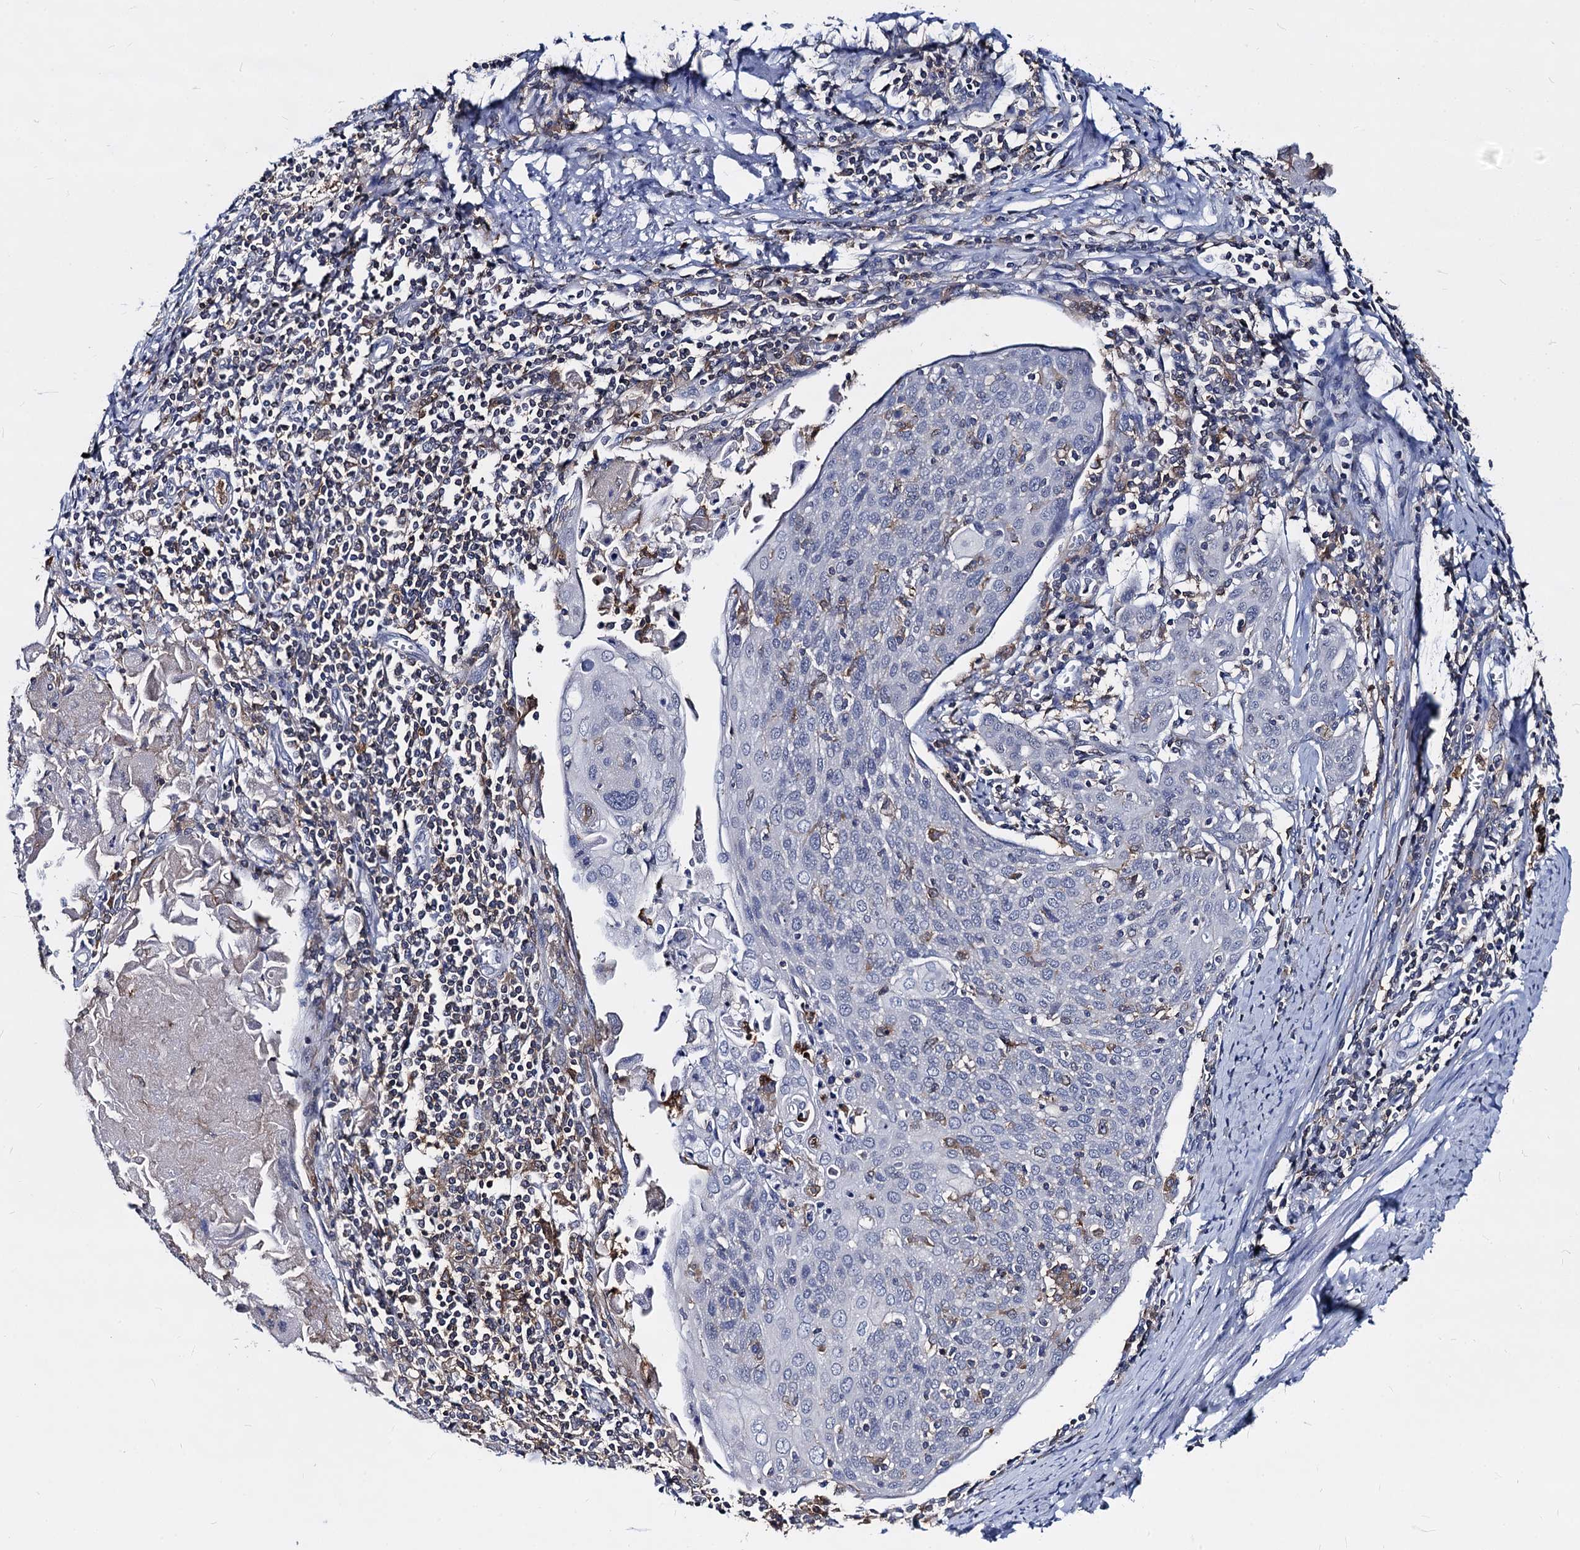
{"staining": {"intensity": "negative", "quantity": "none", "location": "none"}, "tissue": "cervical cancer", "cell_type": "Tumor cells", "image_type": "cancer", "snomed": [{"axis": "morphology", "description": "Squamous cell carcinoma, NOS"}, {"axis": "topography", "description": "Cervix"}], "caption": "Squamous cell carcinoma (cervical) stained for a protein using immunohistochemistry reveals no positivity tumor cells.", "gene": "RHOG", "patient": {"sex": "female", "age": 67}}